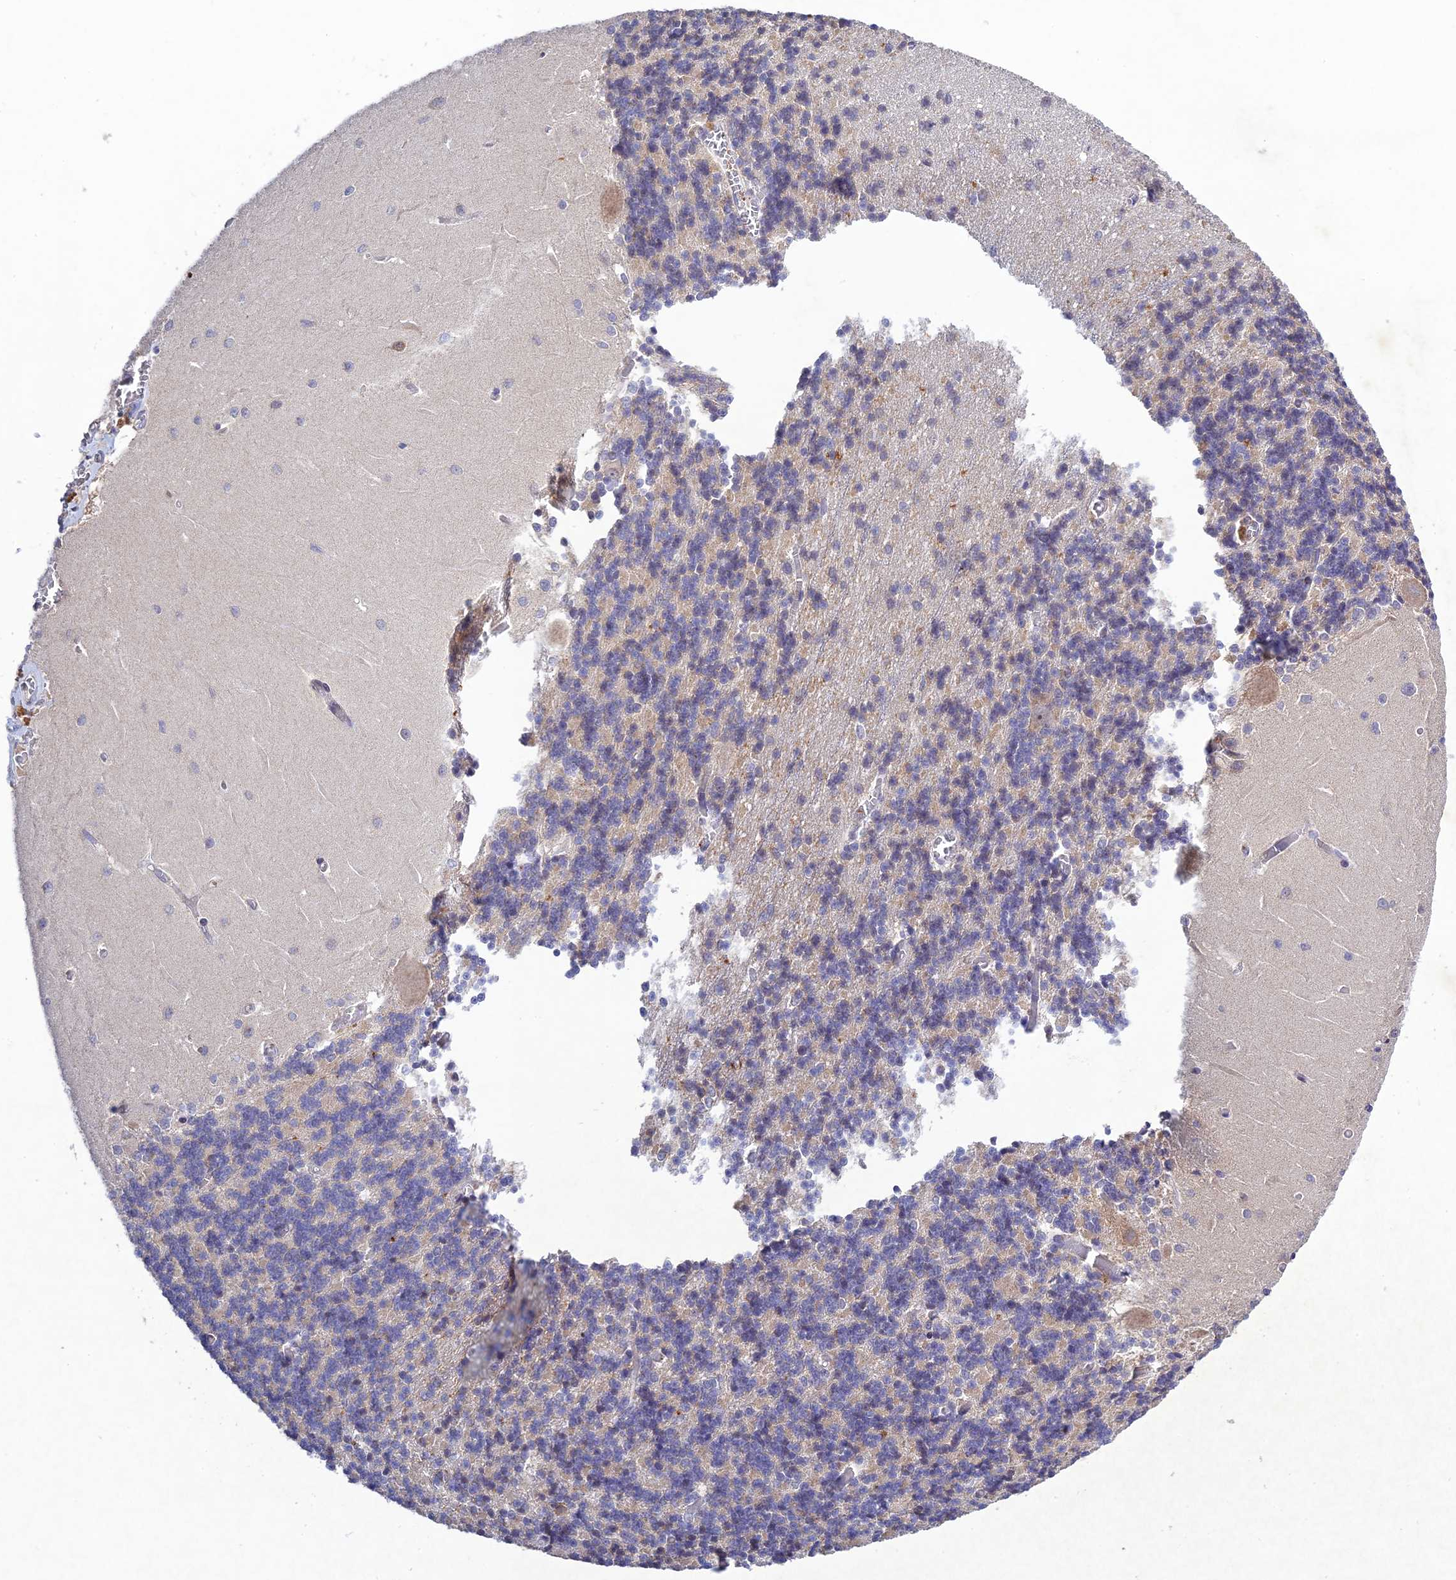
{"staining": {"intensity": "negative", "quantity": "none", "location": "none"}, "tissue": "cerebellum", "cell_type": "Cells in granular layer", "image_type": "normal", "snomed": [{"axis": "morphology", "description": "Normal tissue, NOS"}, {"axis": "topography", "description": "Cerebellum"}], "caption": "This is a image of immunohistochemistry staining of normal cerebellum, which shows no staining in cells in granular layer. The staining is performed using DAB brown chromogen with nuclei counter-stained in using hematoxylin.", "gene": "CHST5", "patient": {"sex": "male", "age": 37}}